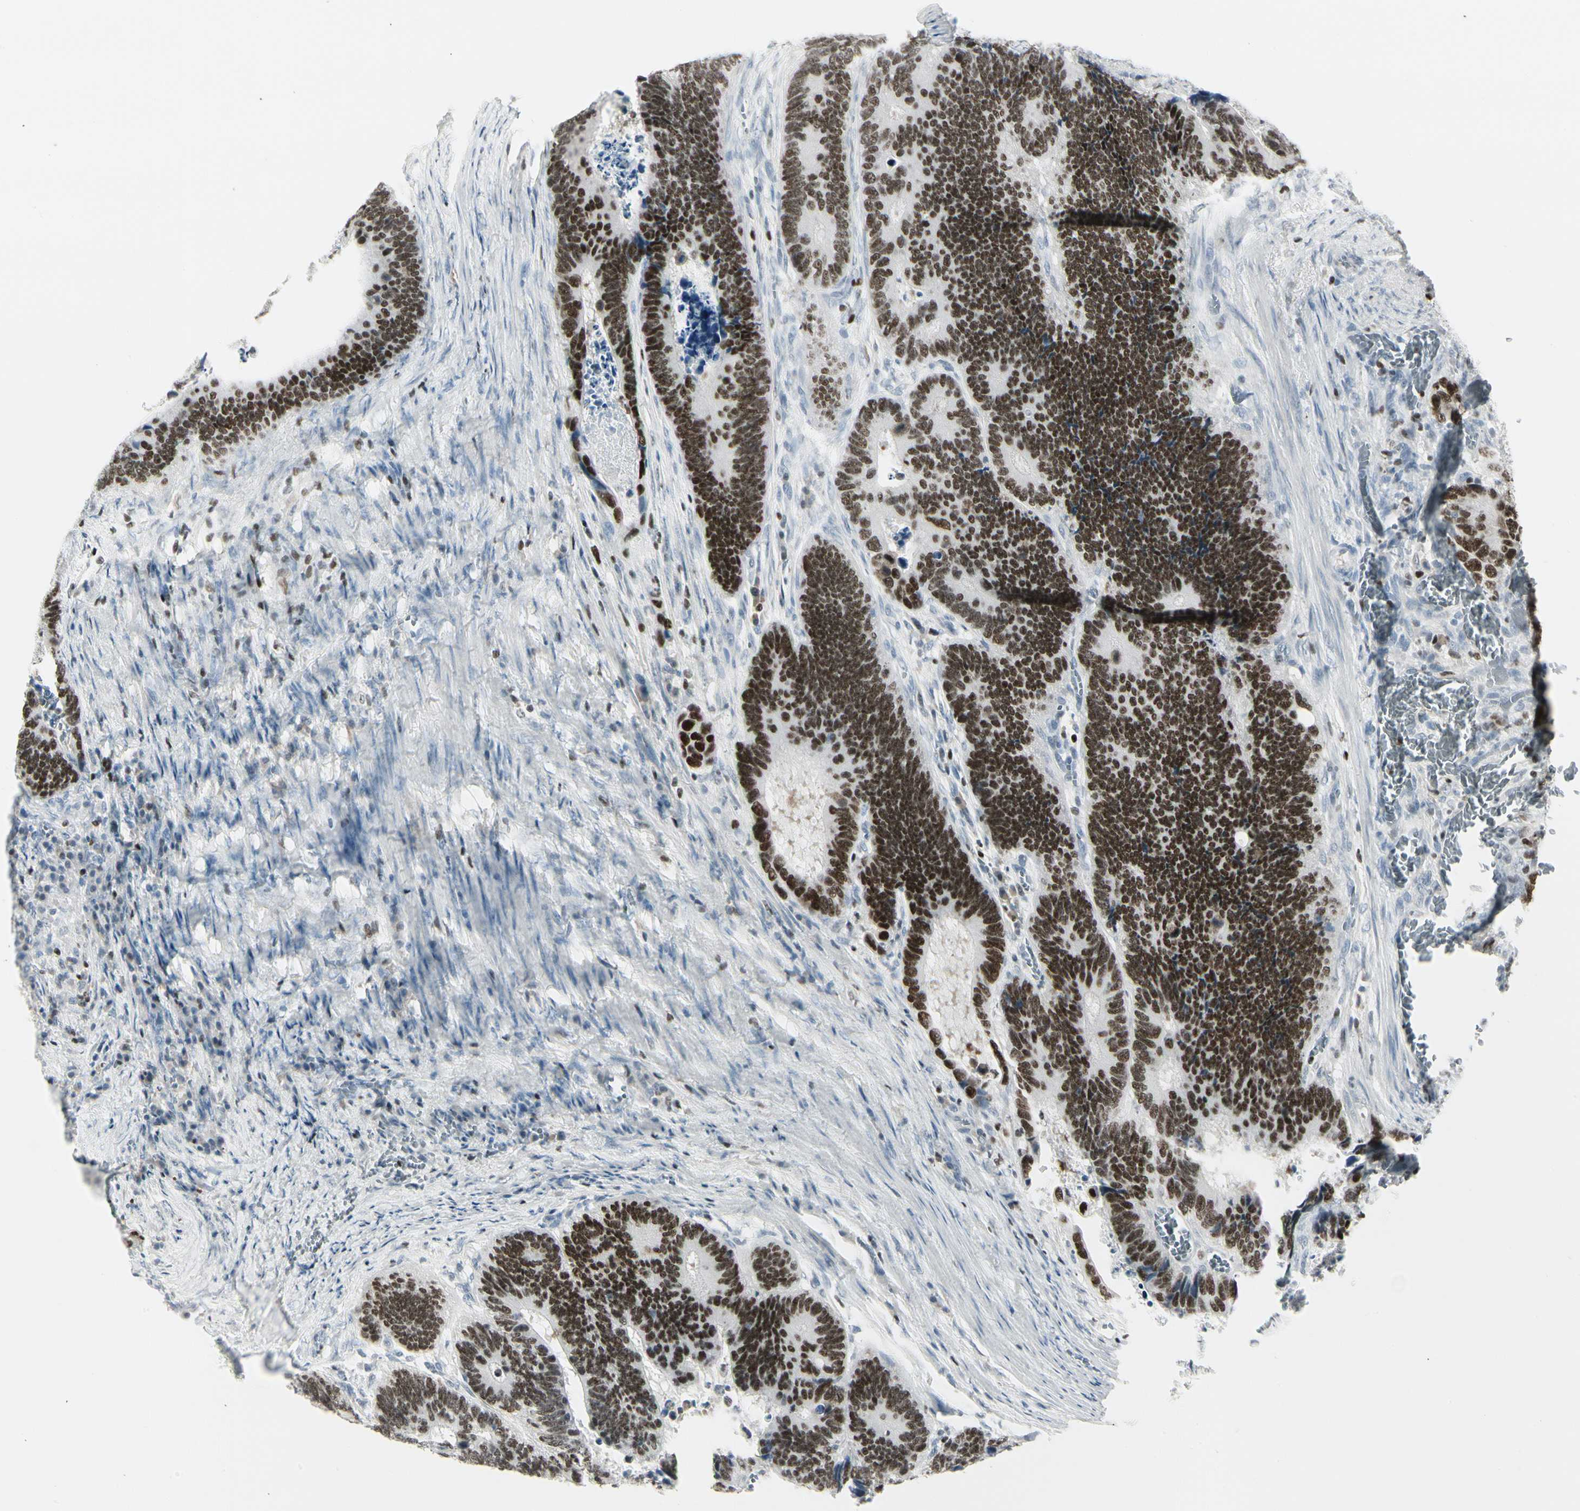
{"staining": {"intensity": "strong", "quantity": ">75%", "location": "nuclear"}, "tissue": "colorectal cancer", "cell_type": "Tumor cells", "image_type": "cancer", "snomed": [{"axis": "morphology", "description": "Adenocarcinoma, NOS"}, {"axis": "topography", "description": "Colon"}], "caption": "The histopathology image displays staining of adenocarcinoma (colorectal), revealing strong nuclear protein expression (brown color) within tumor cells.", "gene": "ZBTB7B", "patient": {"sex": "male", "age": 72}}